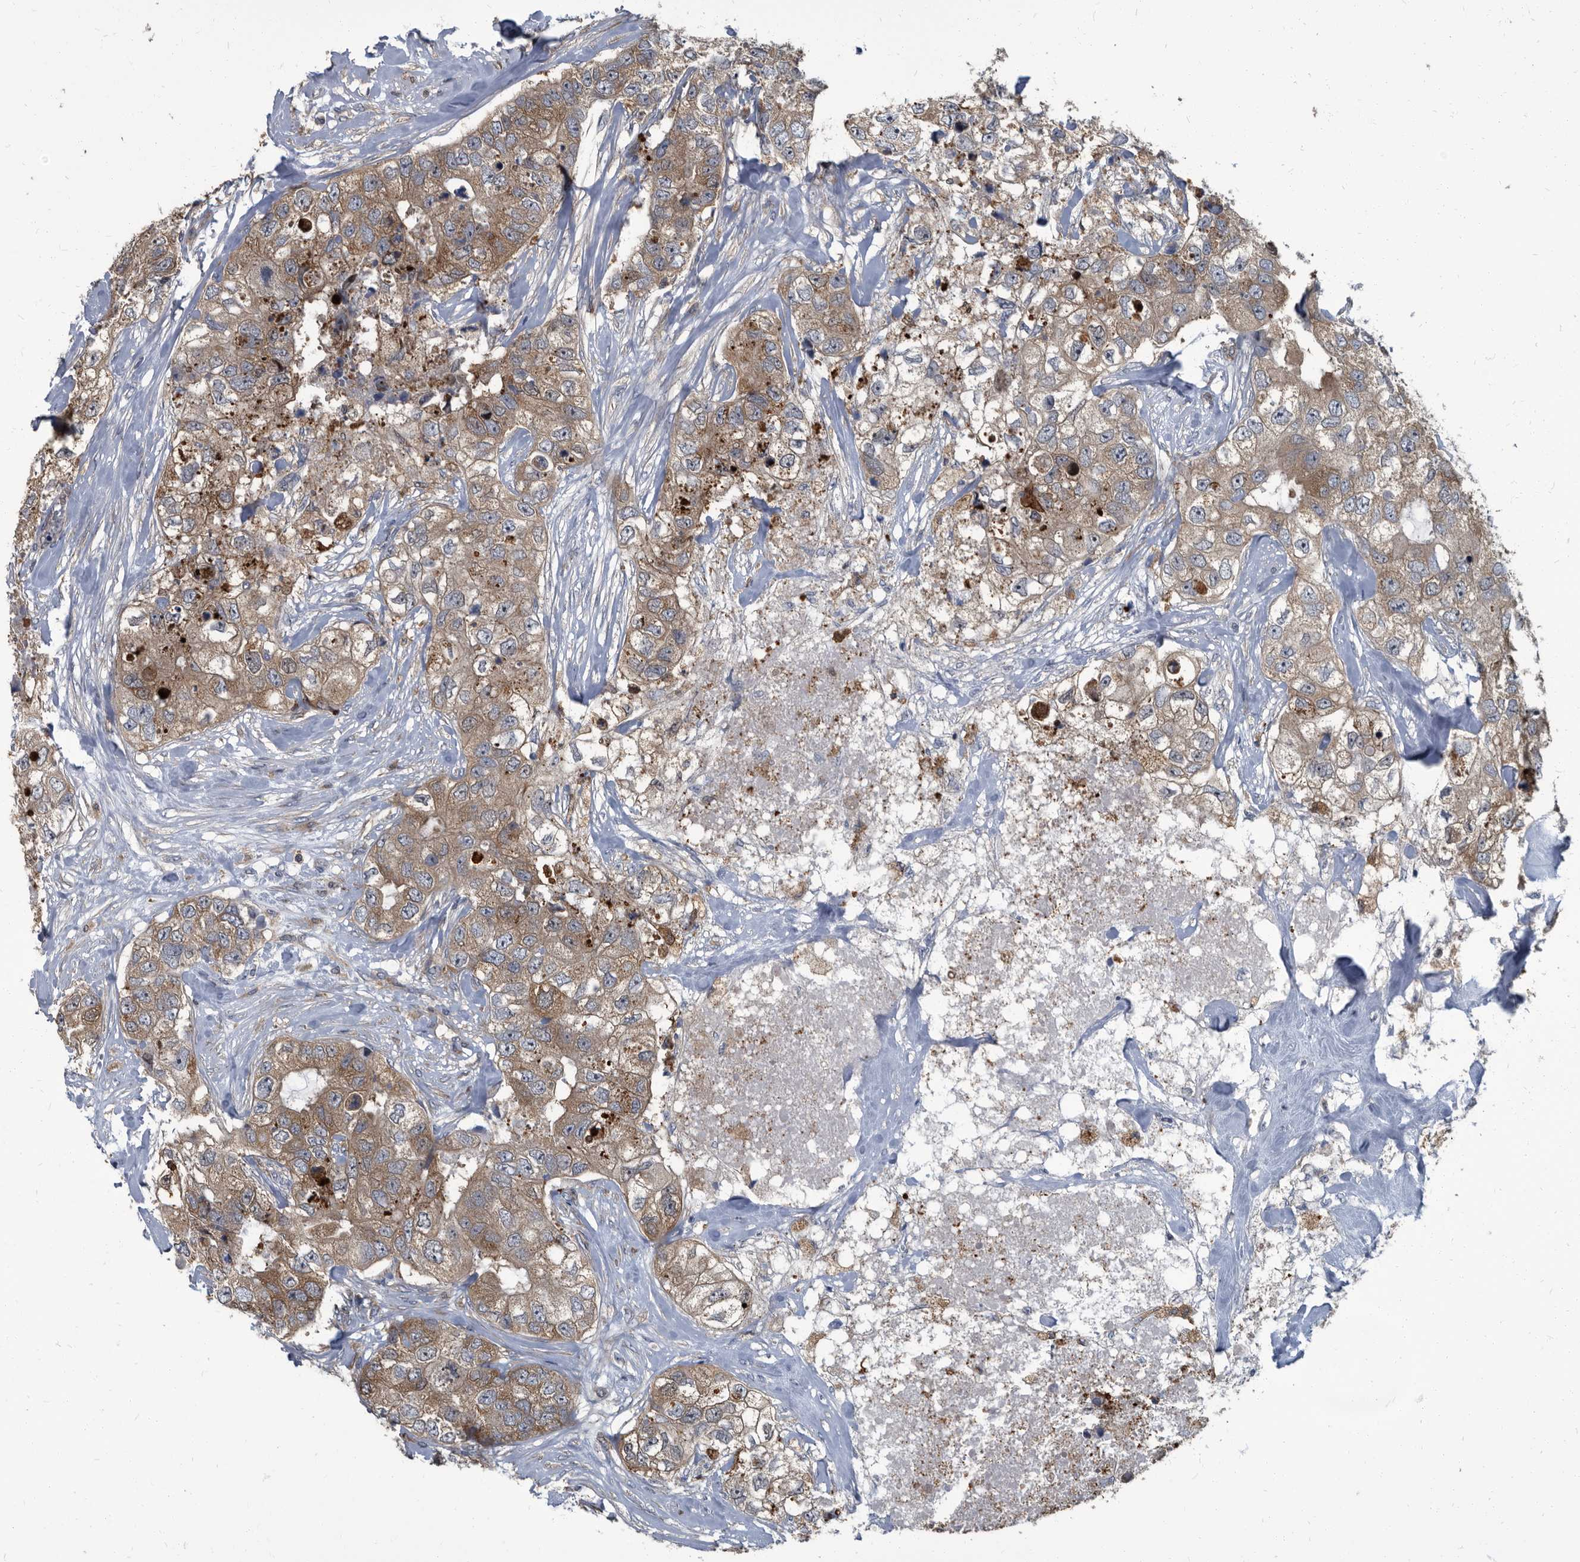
{"staining": {"intensity": "weak", "quantity": ">75%", "location": "cytoplasmic/membranous"}, "tissue": "breast cancer", "cell_type": "Tumor cells", "image_type": "cancer", "snomed": [{"axis": "morphology", "description": "Duct carcinoma"}, {"axis": "topography", "description": "Breast"}], "caption": "High-power microscopy captured an IHC histopathology image of infiltrating ductal carcinoma (breast), revealing weak cytoplasmic/membranous positivity in about >75% of tumor cells.", "gene": "CDV3", "patient": {"sex": "female", "age": 62}}